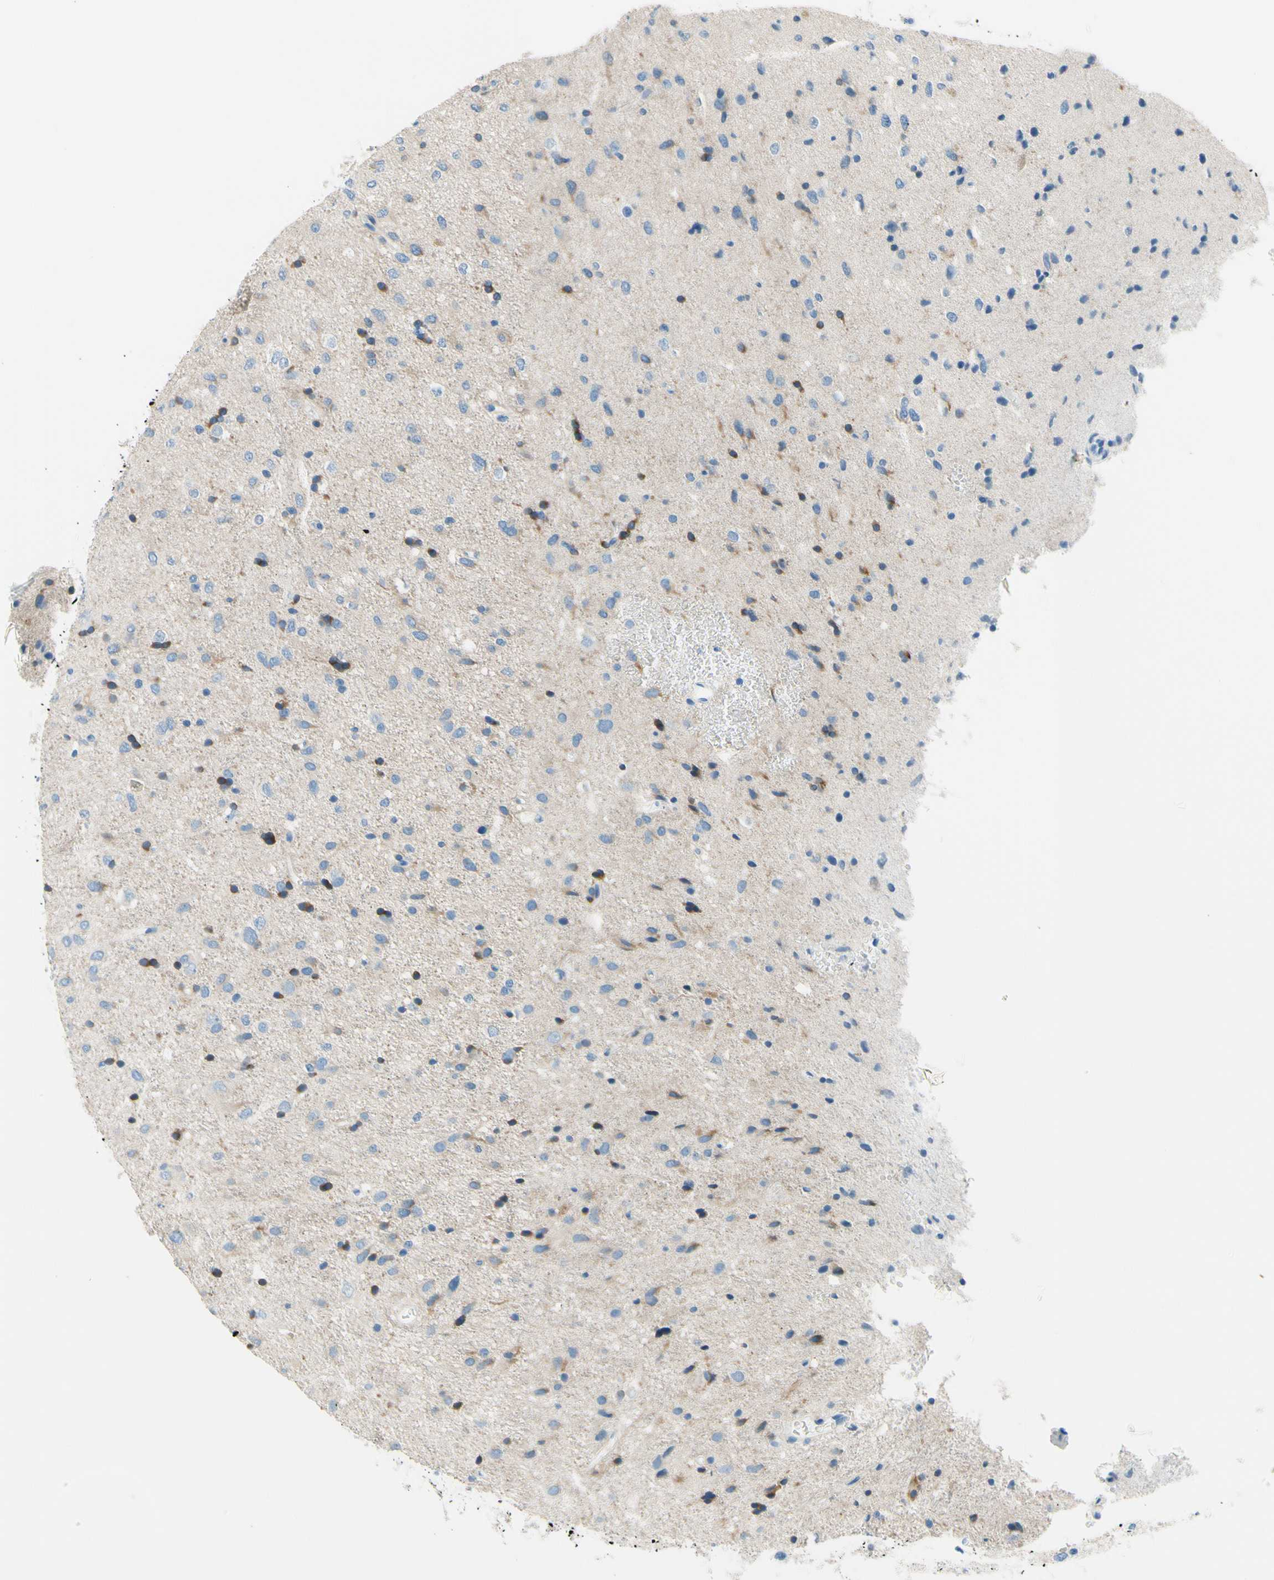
{"staining": {"intensity": "weak", "quantity": "<25%", "location": "cytoplasmic/membranous"}, "tissue": "glioma", "cell_type": "Tumor cells", "image_type": "cancer", "snomed": [{"axis": "morphology", "description": "Glioma, malignant, Low grade"}, {"axis": "topography", "description": "Brain"}], "caption": "This is an immunohistochemistry photomicrograph of human glioma. There is no staining in tumor cells.", "gene": "PASD1", "patient": {"sex": "male", "age": 77}}